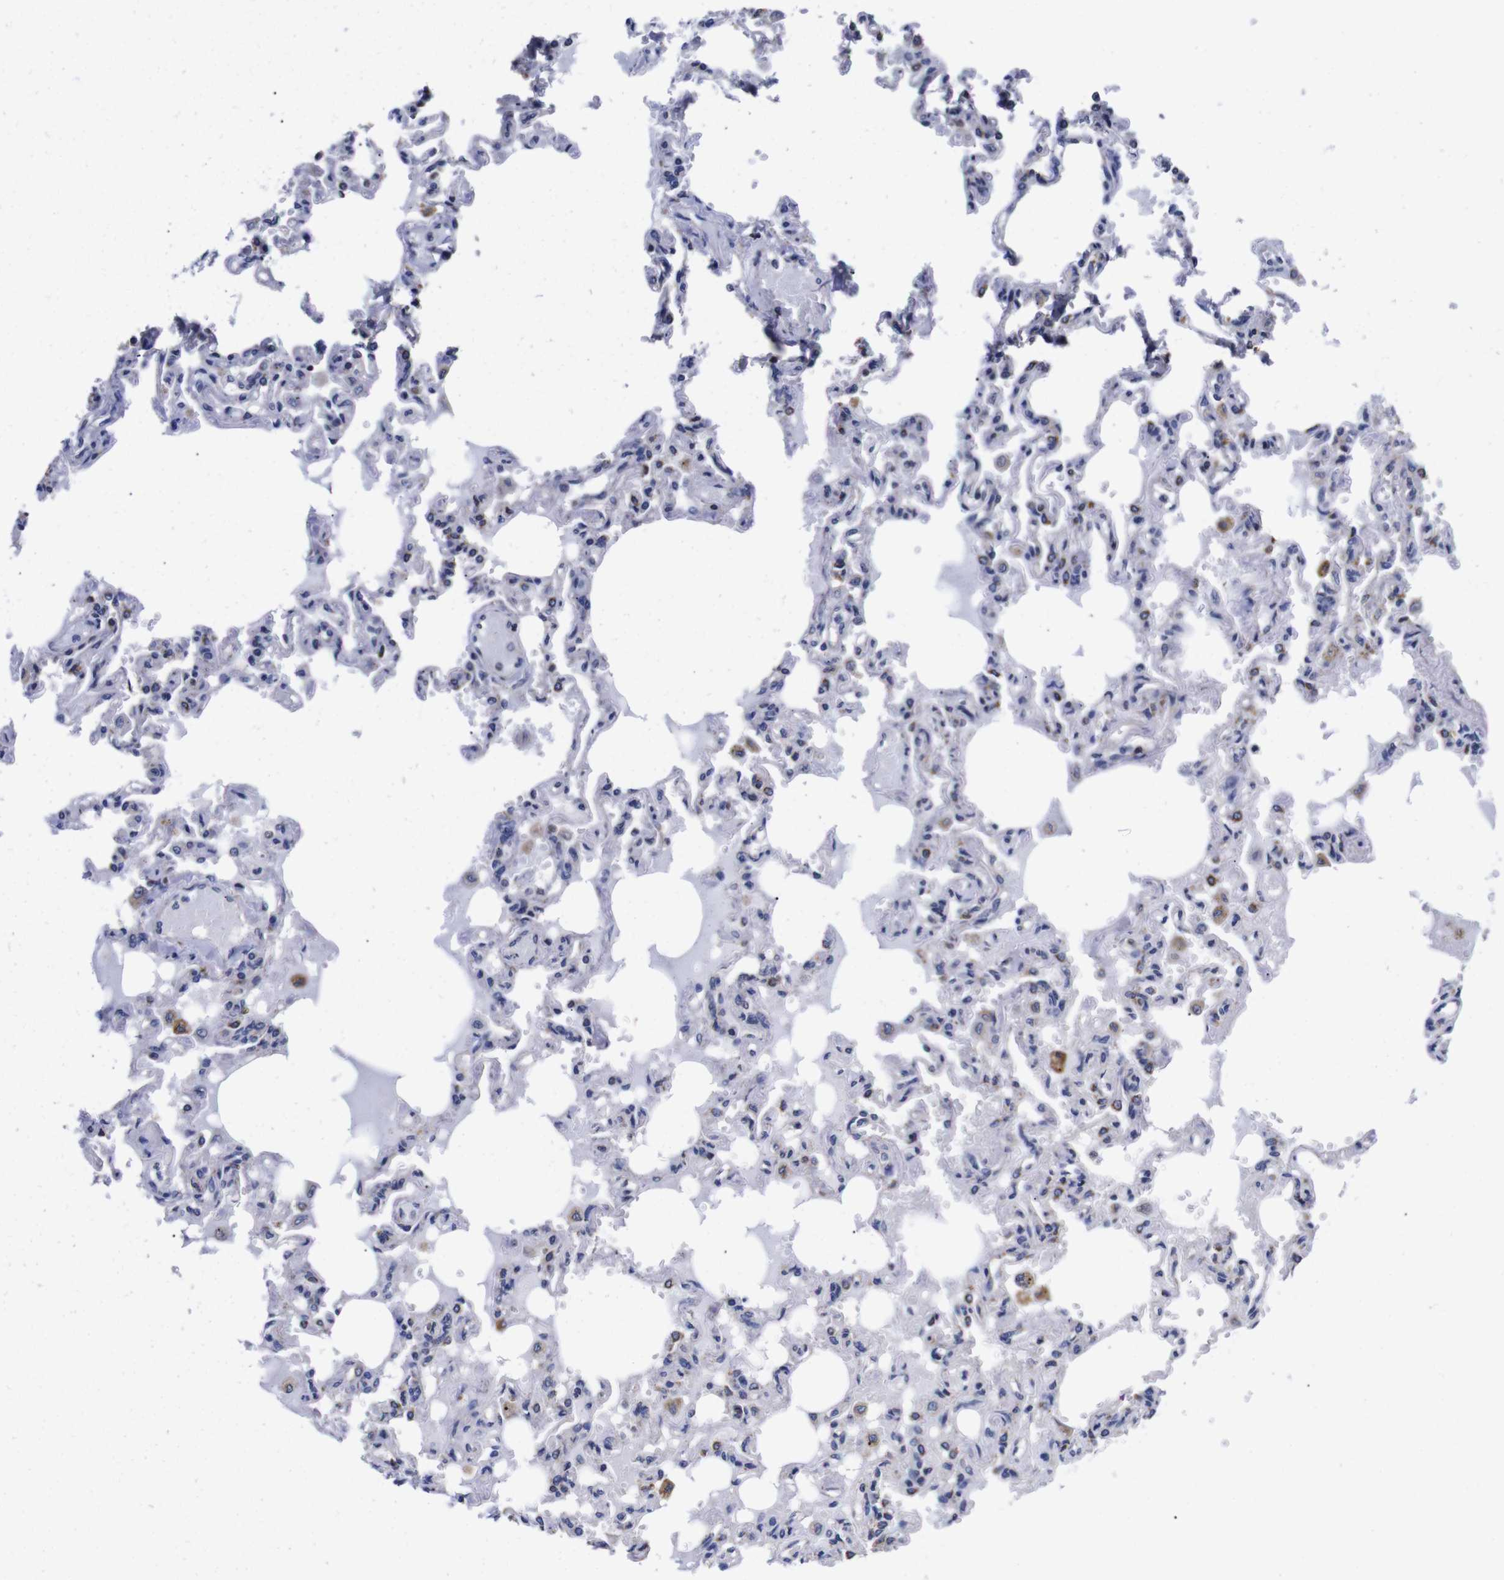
{"staining": {"intensity": "weak", "quantity": "<25%", "location": "cytoplasmic/membranous"}, "tissue": "lung", "cell_type": "Alveolar cells", "image_type": "normal", "snomed": [{"axis": "morphology", "description": "Normal tissue, NOS"}, {"axis": "topography", "description": "Lung"}], "caption": "The immunohistochemistry (IHC) histopathology image has no significant positivity in alveolar cells of lung.", "gene": "OPN3", "patient": {"sex": "male", "age": 21}}